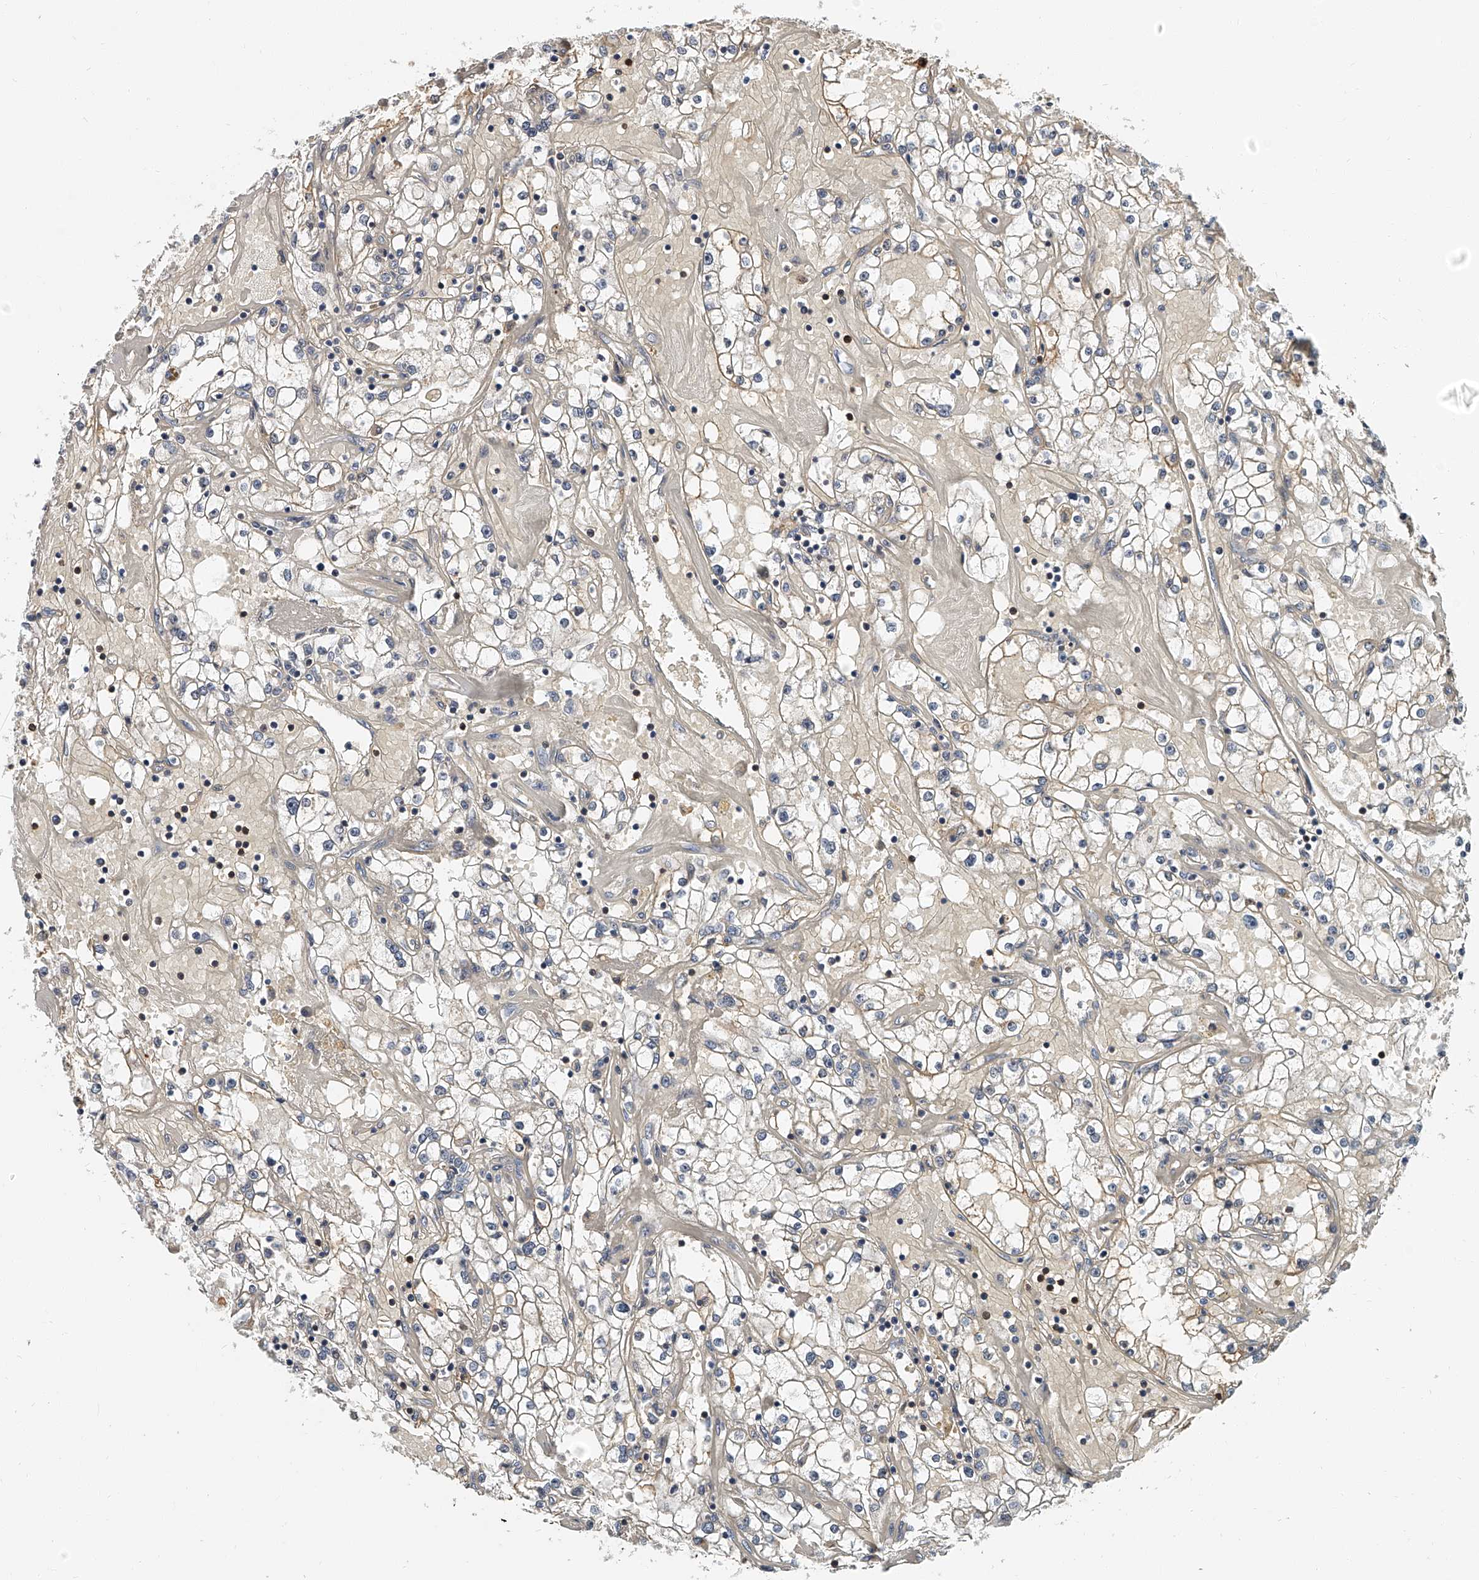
{"staining": {"intensity": "moderate", "quantity": "<25%", "location": "cytoplasmic/membranous"}, "tissue": "renal cancer", "cell_type": "Tumor cells", "image_type": "cancer", "snomed": [{"axis": "morphology", "description": "Adenocarcinoma, NOS"}, {"axis": "topography", "description": "Kidney"}], "caption": "High-magnification brightfield microscopy of adenocarcinoma (renal) stained with DAB (brown) and counterstained with hematoxylin (blue). tumor cells exhibit moderate cytoplasmic/membranous staining is appreciated in approximately<25% of cells.", "gene": "CD200", "patient": {"sex": "male", "age": 56}}